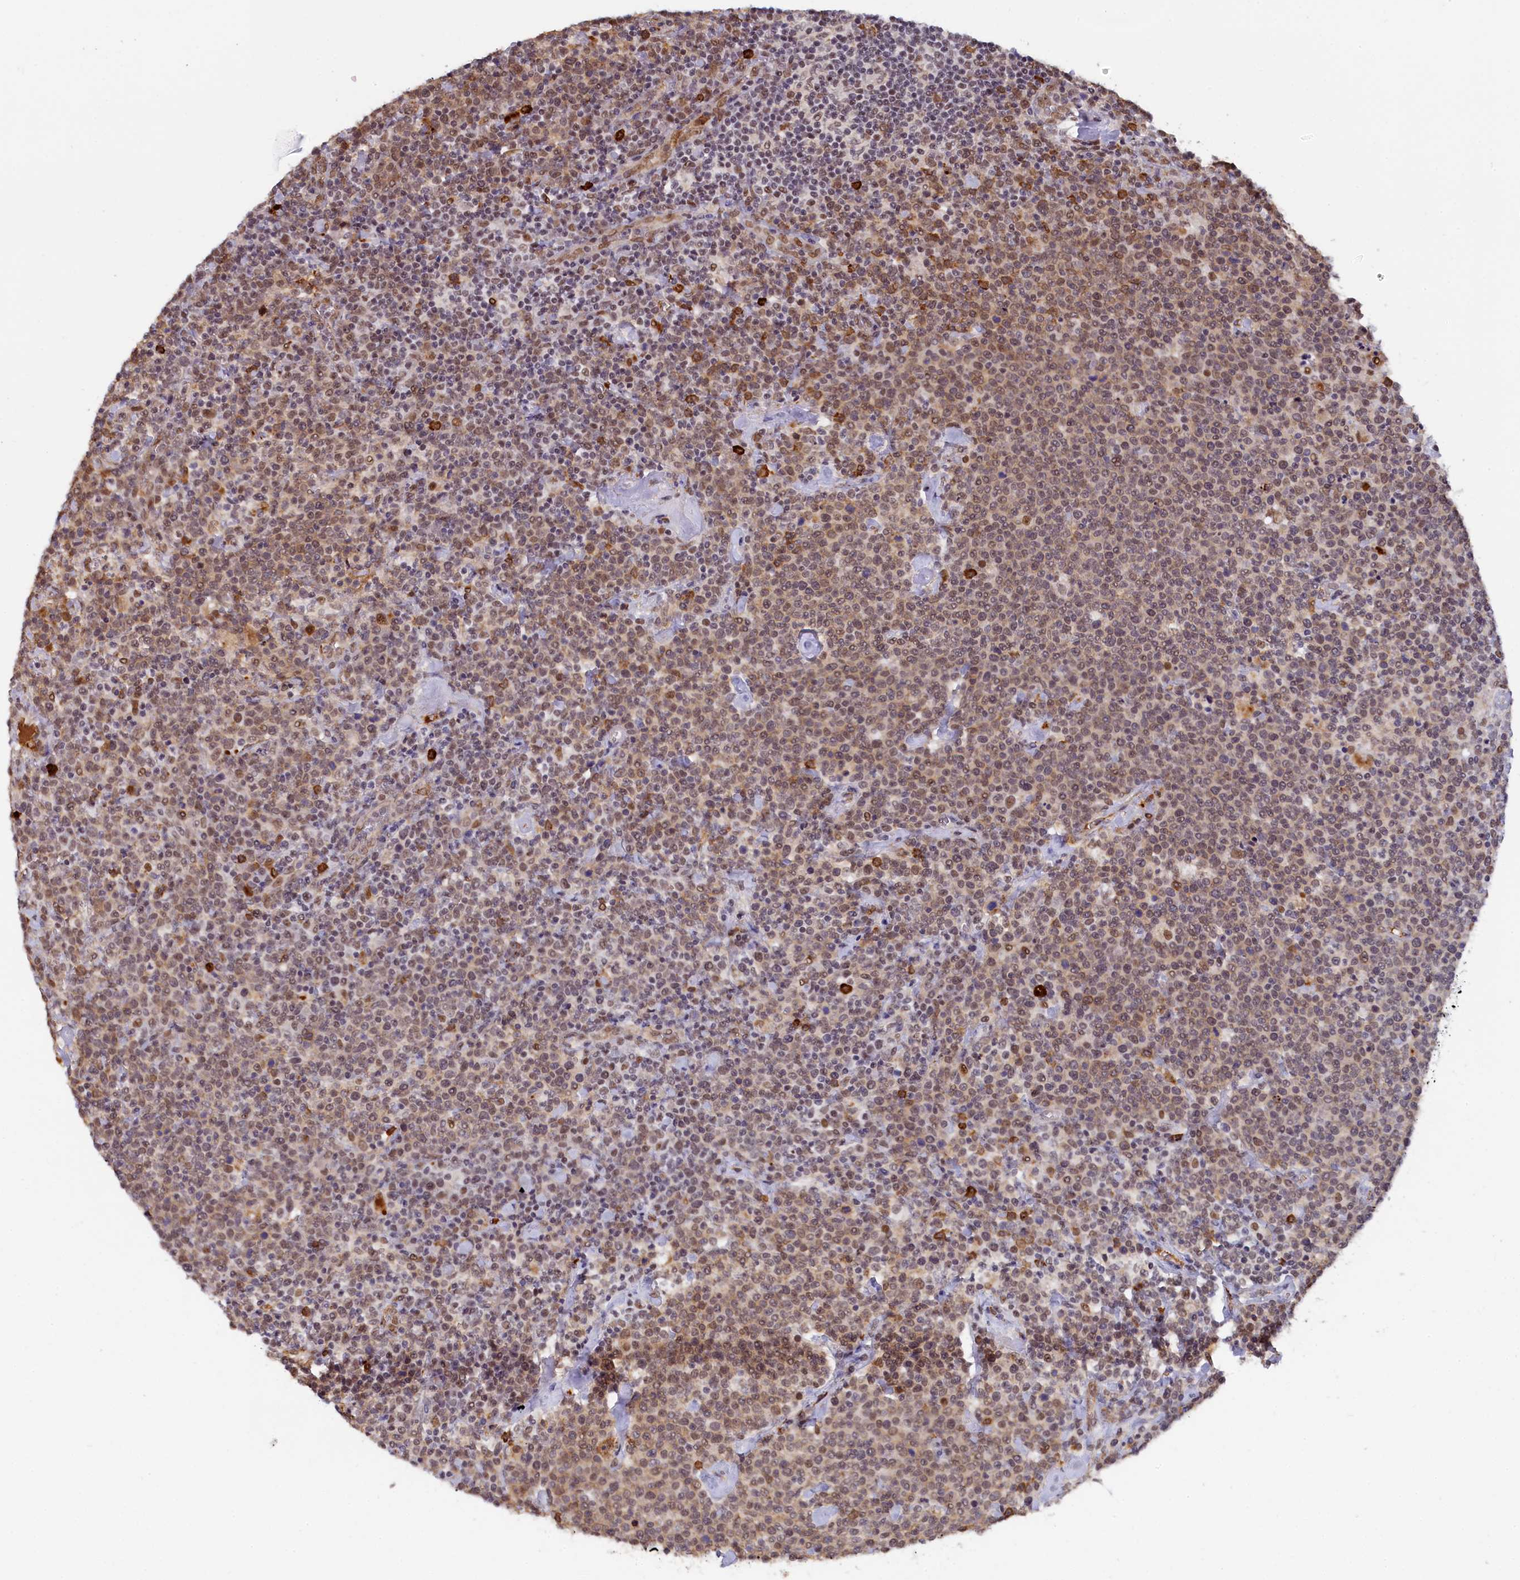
{"staining": {"intensity": "moderate", "quantity": "25%-75%", "location": "nuclear"}, "tissue": "lymphoma", "cell_type": "Tumor cells", "image_type": "cancer", "snomed": [{"axis": "morphology", "description": "Malignant lymphoma, non-Hodgkin's type, High grade"}, {"axis": "topography", "description": "Lymph node"}], "caption": "Lymphoma was stained to show a protein in brown. There is medium levels of moderate nuclear staining in approximately 25%-75% of tumor cells.", "gene": "INTS14", "patient": {"sex": "male", "age": 61}}